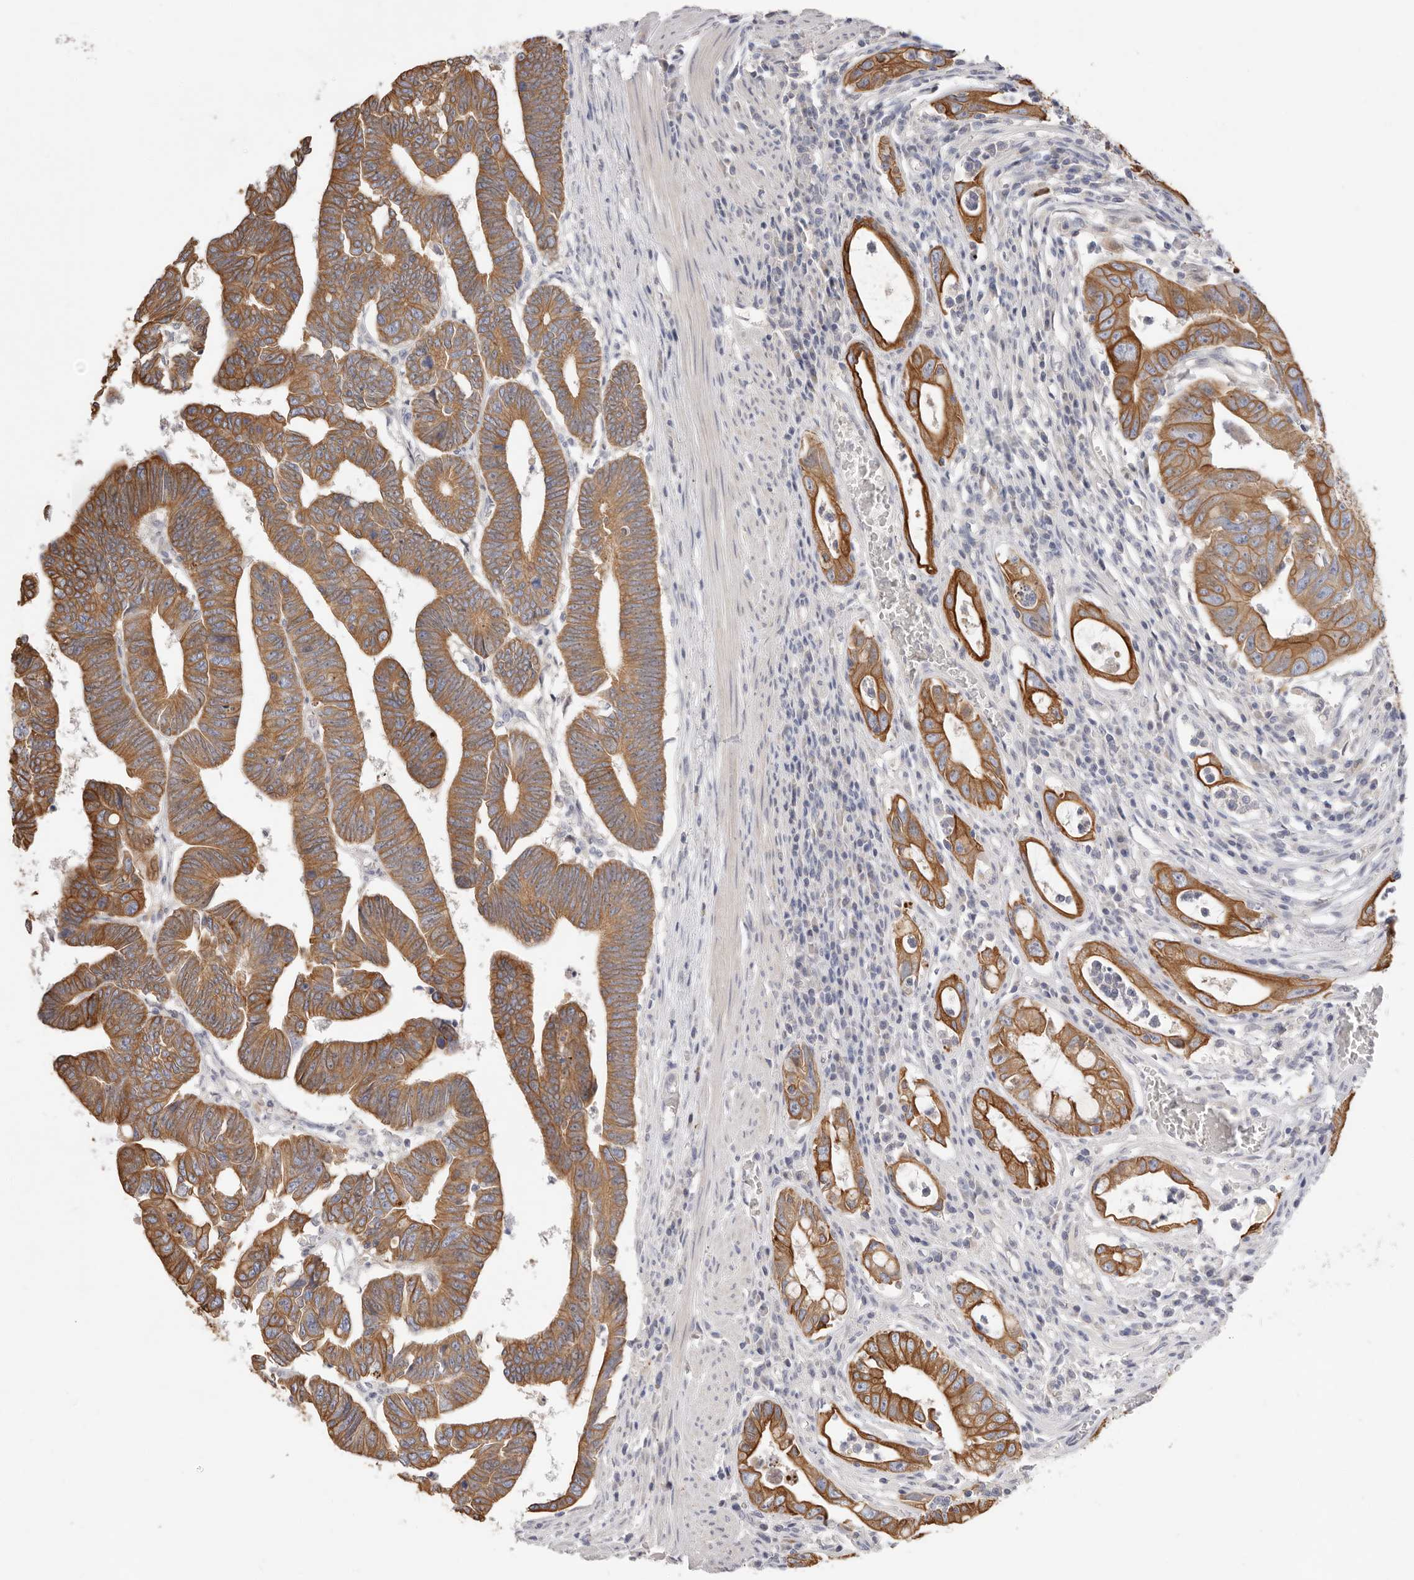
{"staining": {"intensity": "strong", "quantity": ">75%", "location": "cytoplasmic/membranous"}, "tissue": "colorectal cancer", "cell_type": "Tumor cells", "image_type": "cancer", "snomed": [{"axis": "morphology", "description": "Adenocarcinoma, NOS"}, {"axis": "topography", "description": "Rectum"}], "caption": "Protein expression by immunohistochemistry shows strong cytoplasmic/membranous staining in about >75% of tumor cells in colorectal cancer.", "gene": "USH1C", "patient": {"sex": "female", "age": 65}}